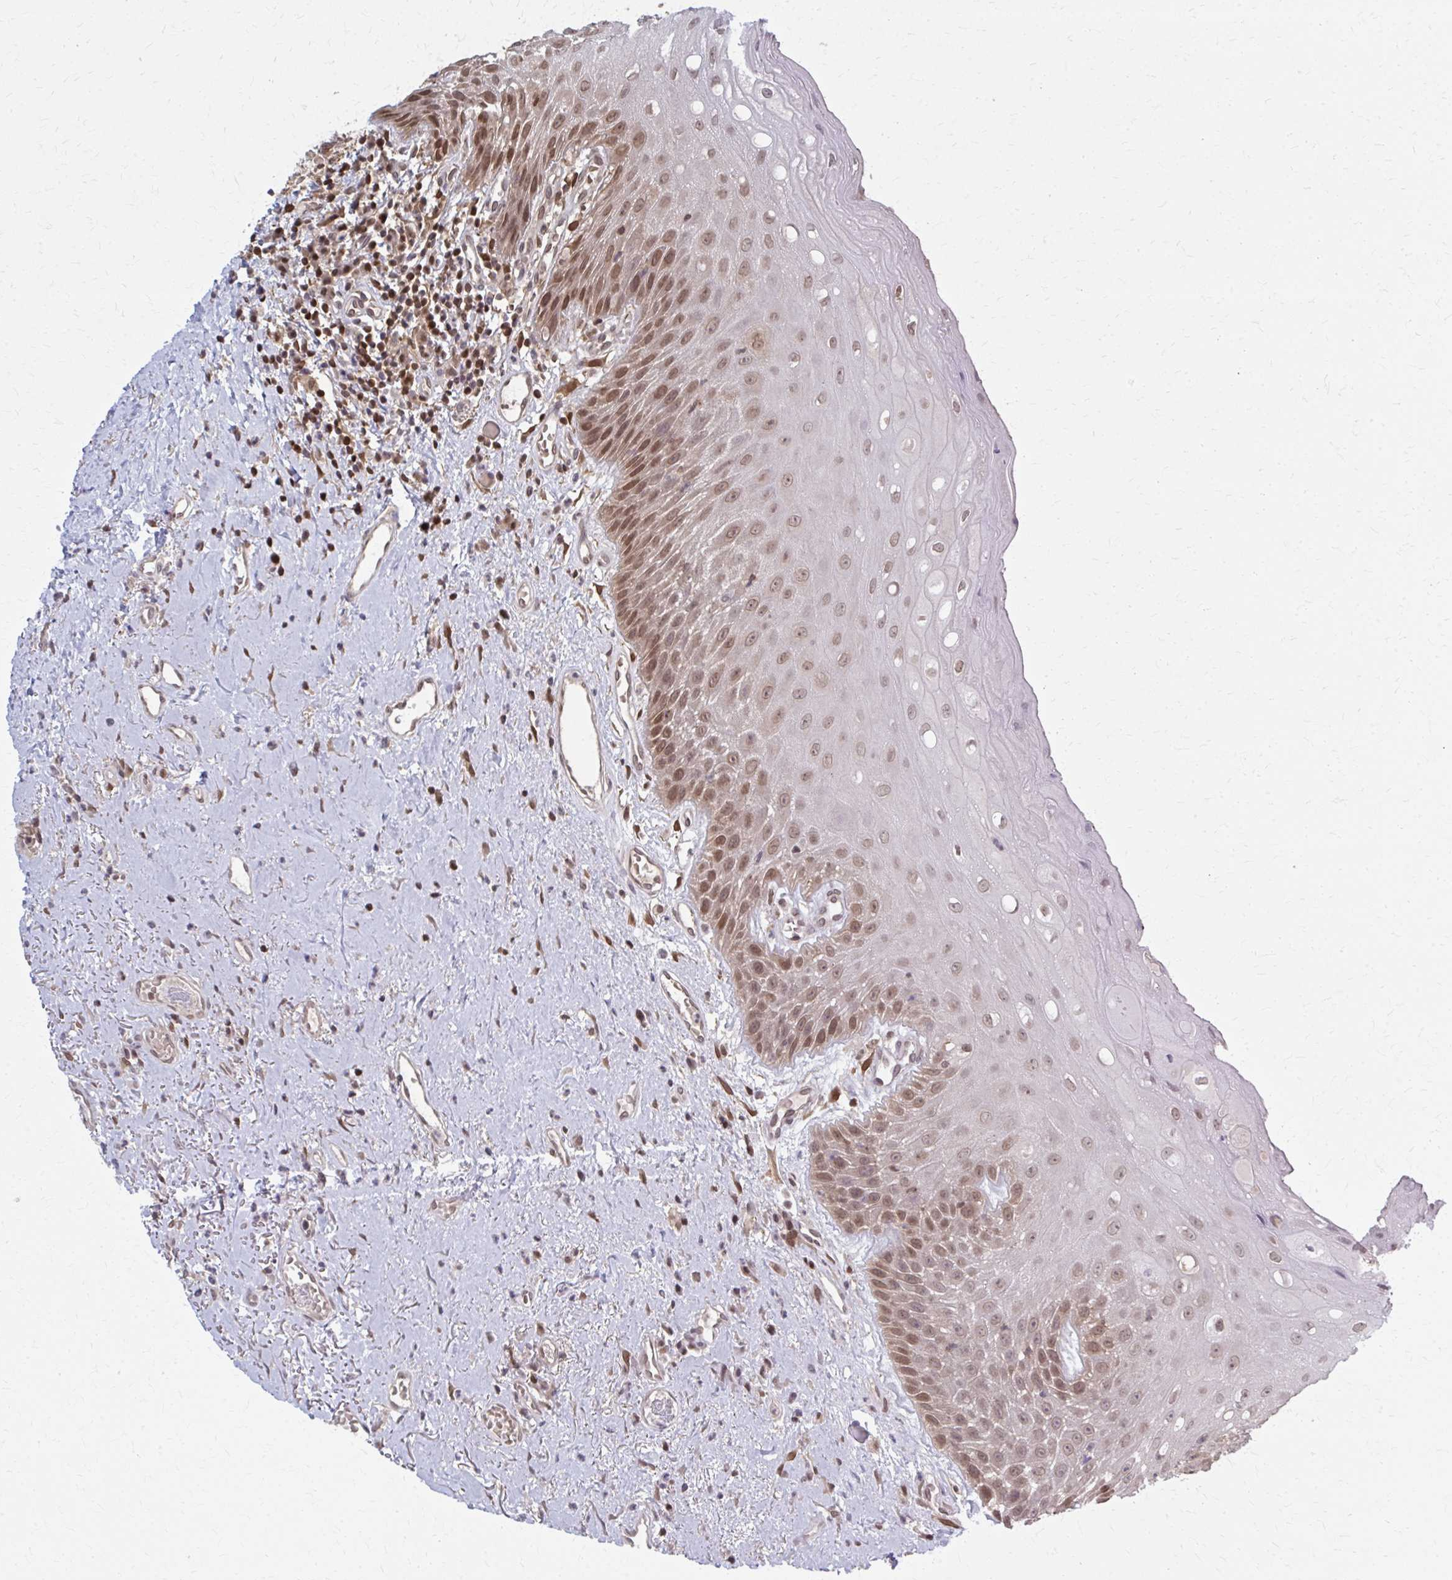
{"staining": {"intensity": "moderate", "quantity": "25%-75%", "location": "nuclear"}, "tissue": "oral mucosa", "cell_type": "Squamous epithelial cells", "image_type": "normal", "snomed": [{"axis": "morphology", "description": "Normal tissue, NOS"}, {"axis": "morphology", "description": "Squamous cell carcinoma, NOS"}, {"axis": "topography", "description": "Oral tissue"}, {"axis": "topography", "description": "Peripheral nerve tissue"}, {"axis": "topography", "description": "Head-Neck"}], "caption": "Brown immunohistochemical staining in normal human oral mucosa demonstrates moderate nuclear positivity in about 25%-75% of squamous epithelial cells.", "gene": "MDH1", "patient": {"sex": "female", "age": 59}}